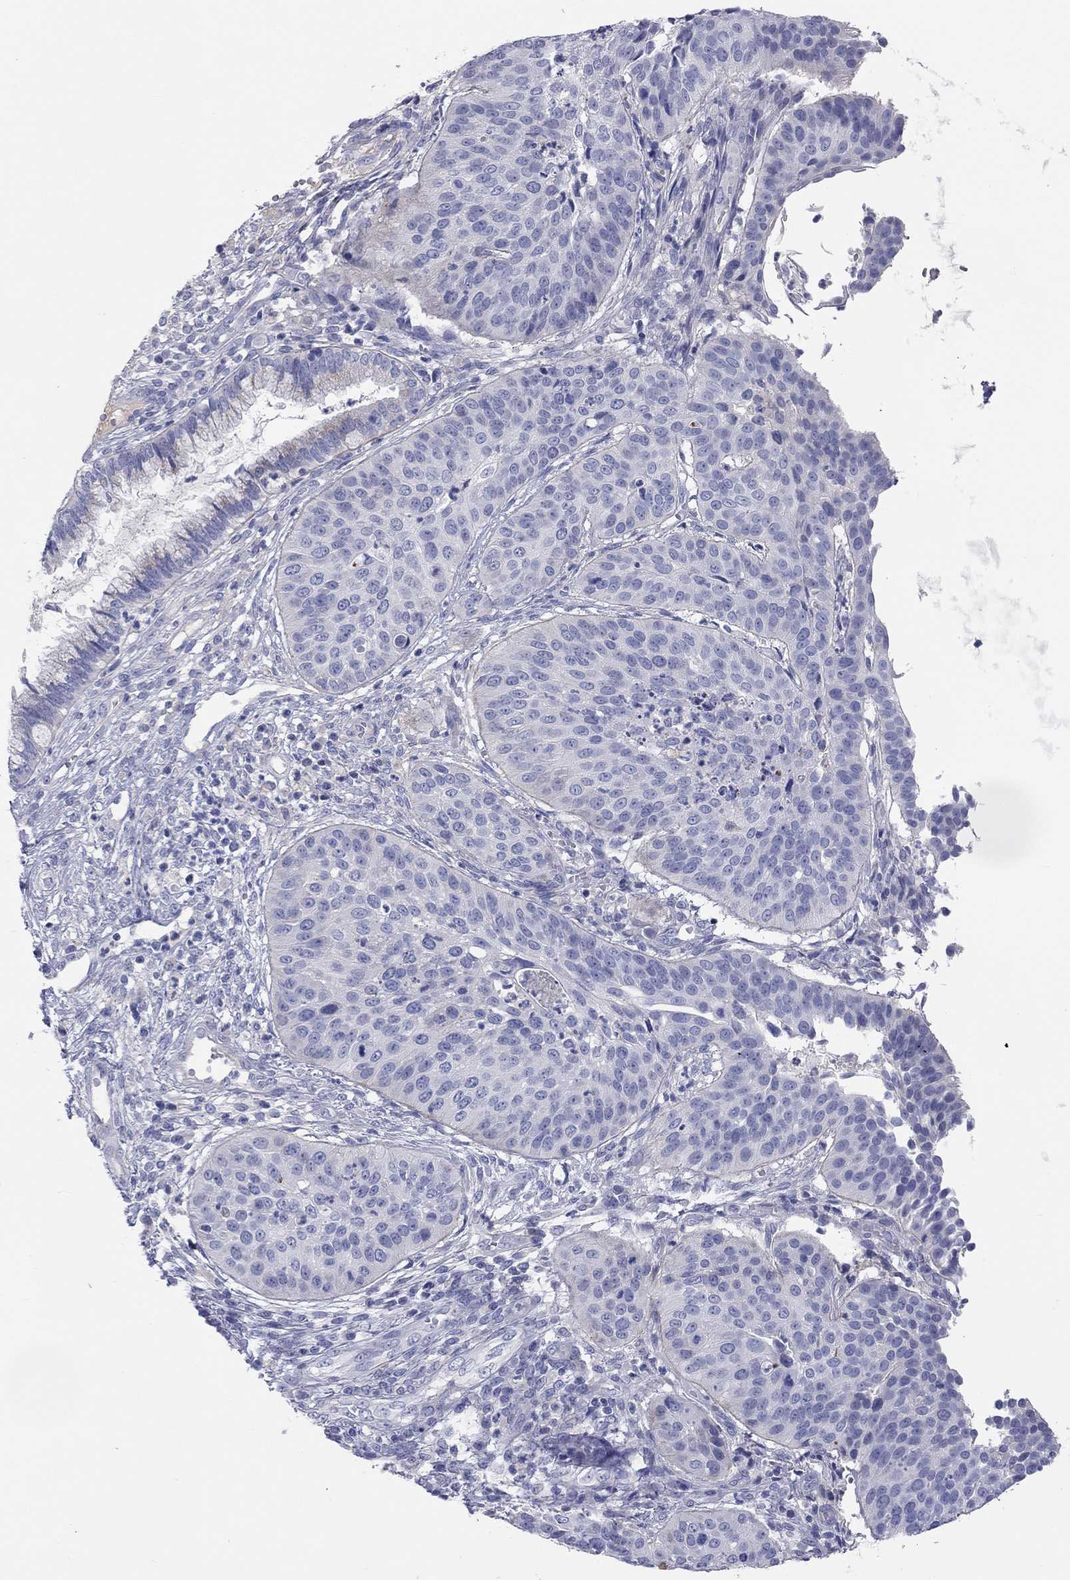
{"staining": {"intensity": "negative", "quantity": "none", "location": "none"}, "tissue": "cervical cancer", "cell_type": "Tumor cells", "image_type": "cancer", "snomed": [{"axis": "morphology", "description": "Normal tissue, NOS"}, {"axis": "morphology", "description": "Squamous cell carcinoma, NOS"}, {"axis": "topography", "description": "Cervix"}], "caption": "An image of cervical cancer stained for a protein displays no brown staining in tumor cells. The staining was performed using DAB (3,3'-diaminobenzidine) to visualize the protein expression in brown, while the nuclei were stained in blue with hematoxylin (Magnification: 20x).", "gene": "ST7L", "patient": {"sex": "female", "age": 39}}